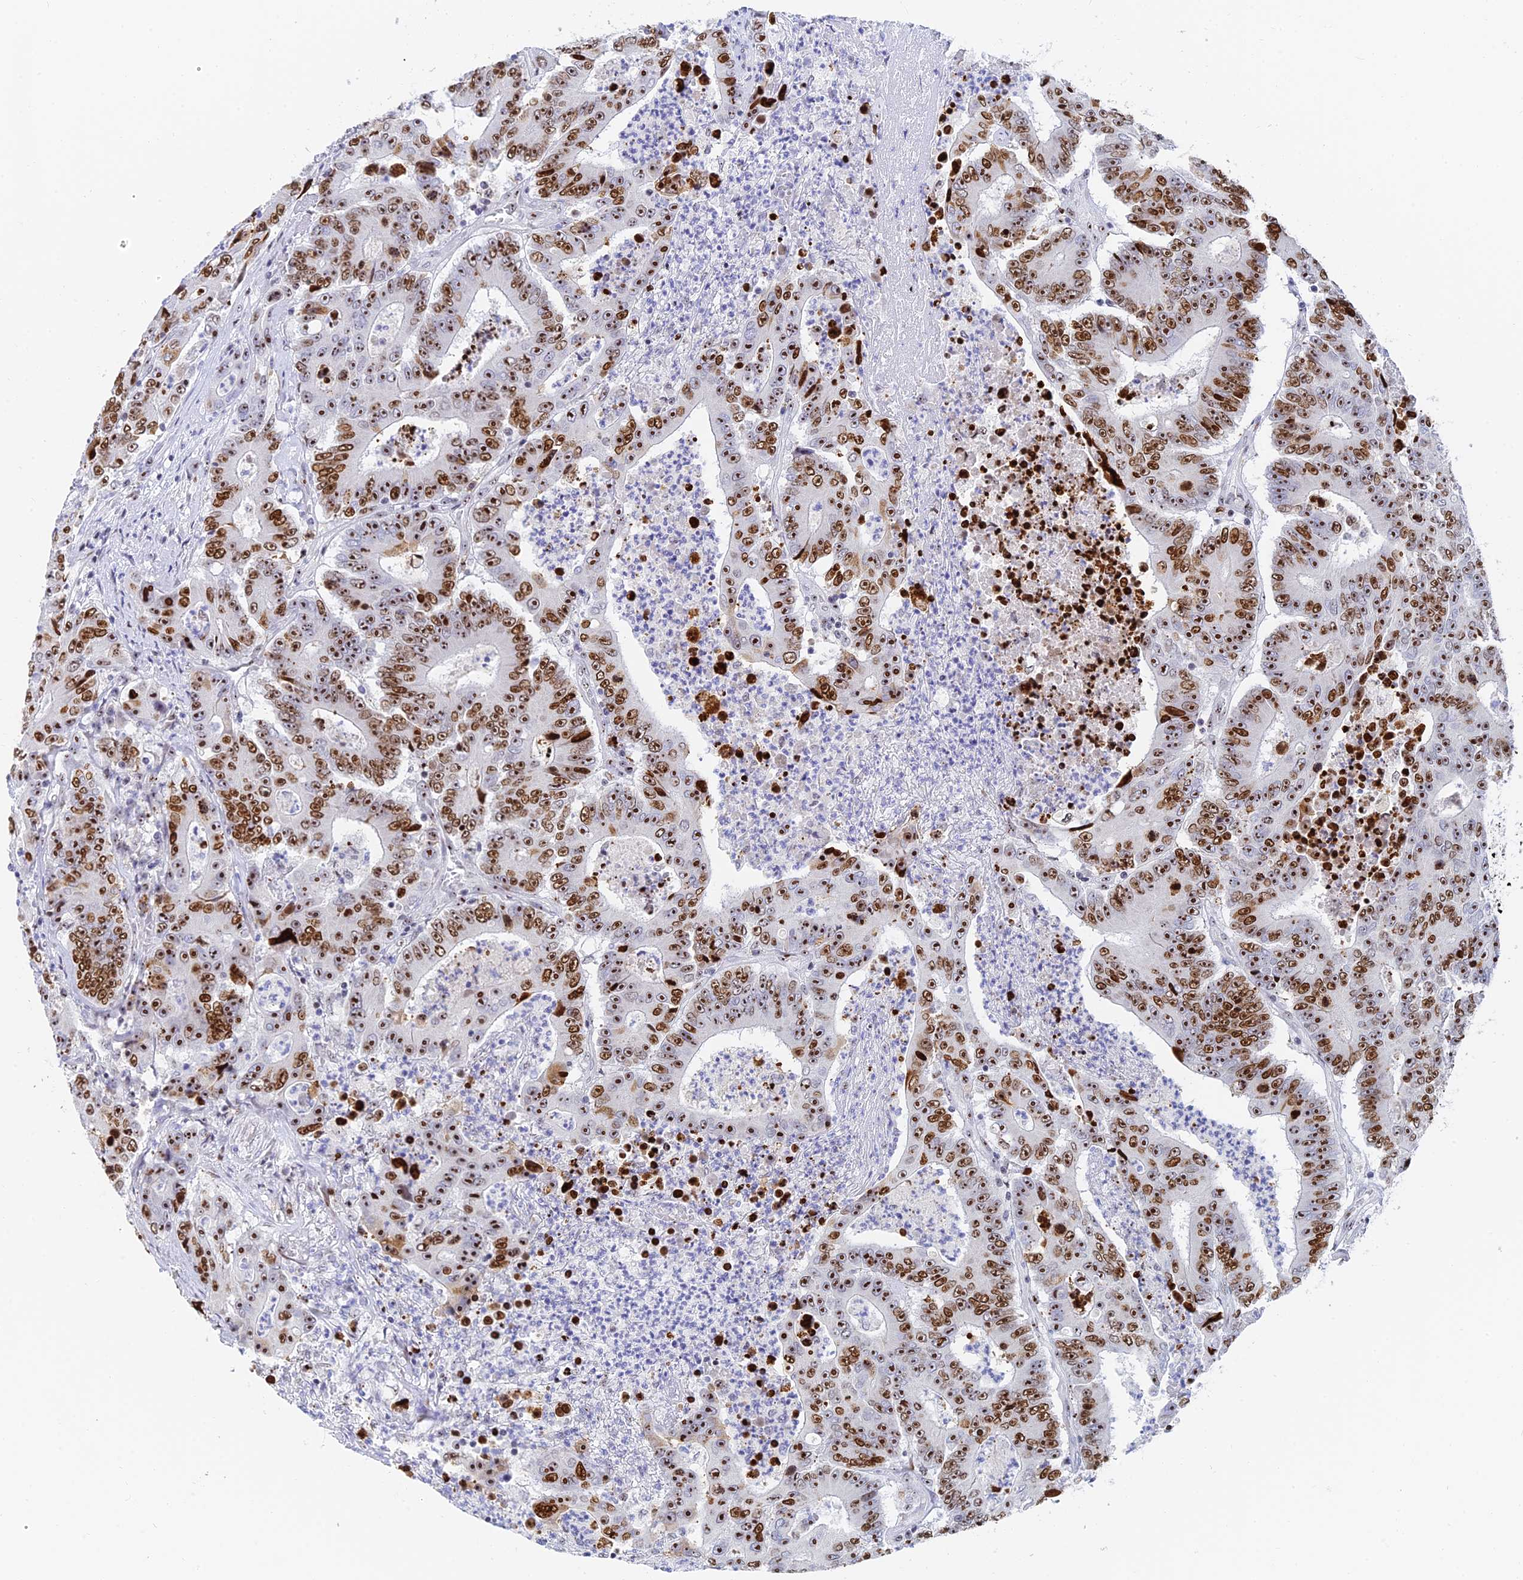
{"staining": {"intensity": "strong", "quantity": ">75%", "location": "nuclear"}, "tissue": "colorectal cancer", "cell_type": "Tumor cells", "image_type": "cancer", "snomed": [{"axis": "morphology", "description": "Adenocarcinoma, NOS"}, {"axis": "topography", "description": "Colon"}], "caption": "A brown stain labels strong nuclear positivity of a protein in human colorectal adenocarcinoma tumor cells.", "gene": "RSL1D1", "patient": {"sex": "male", "age": 83}}